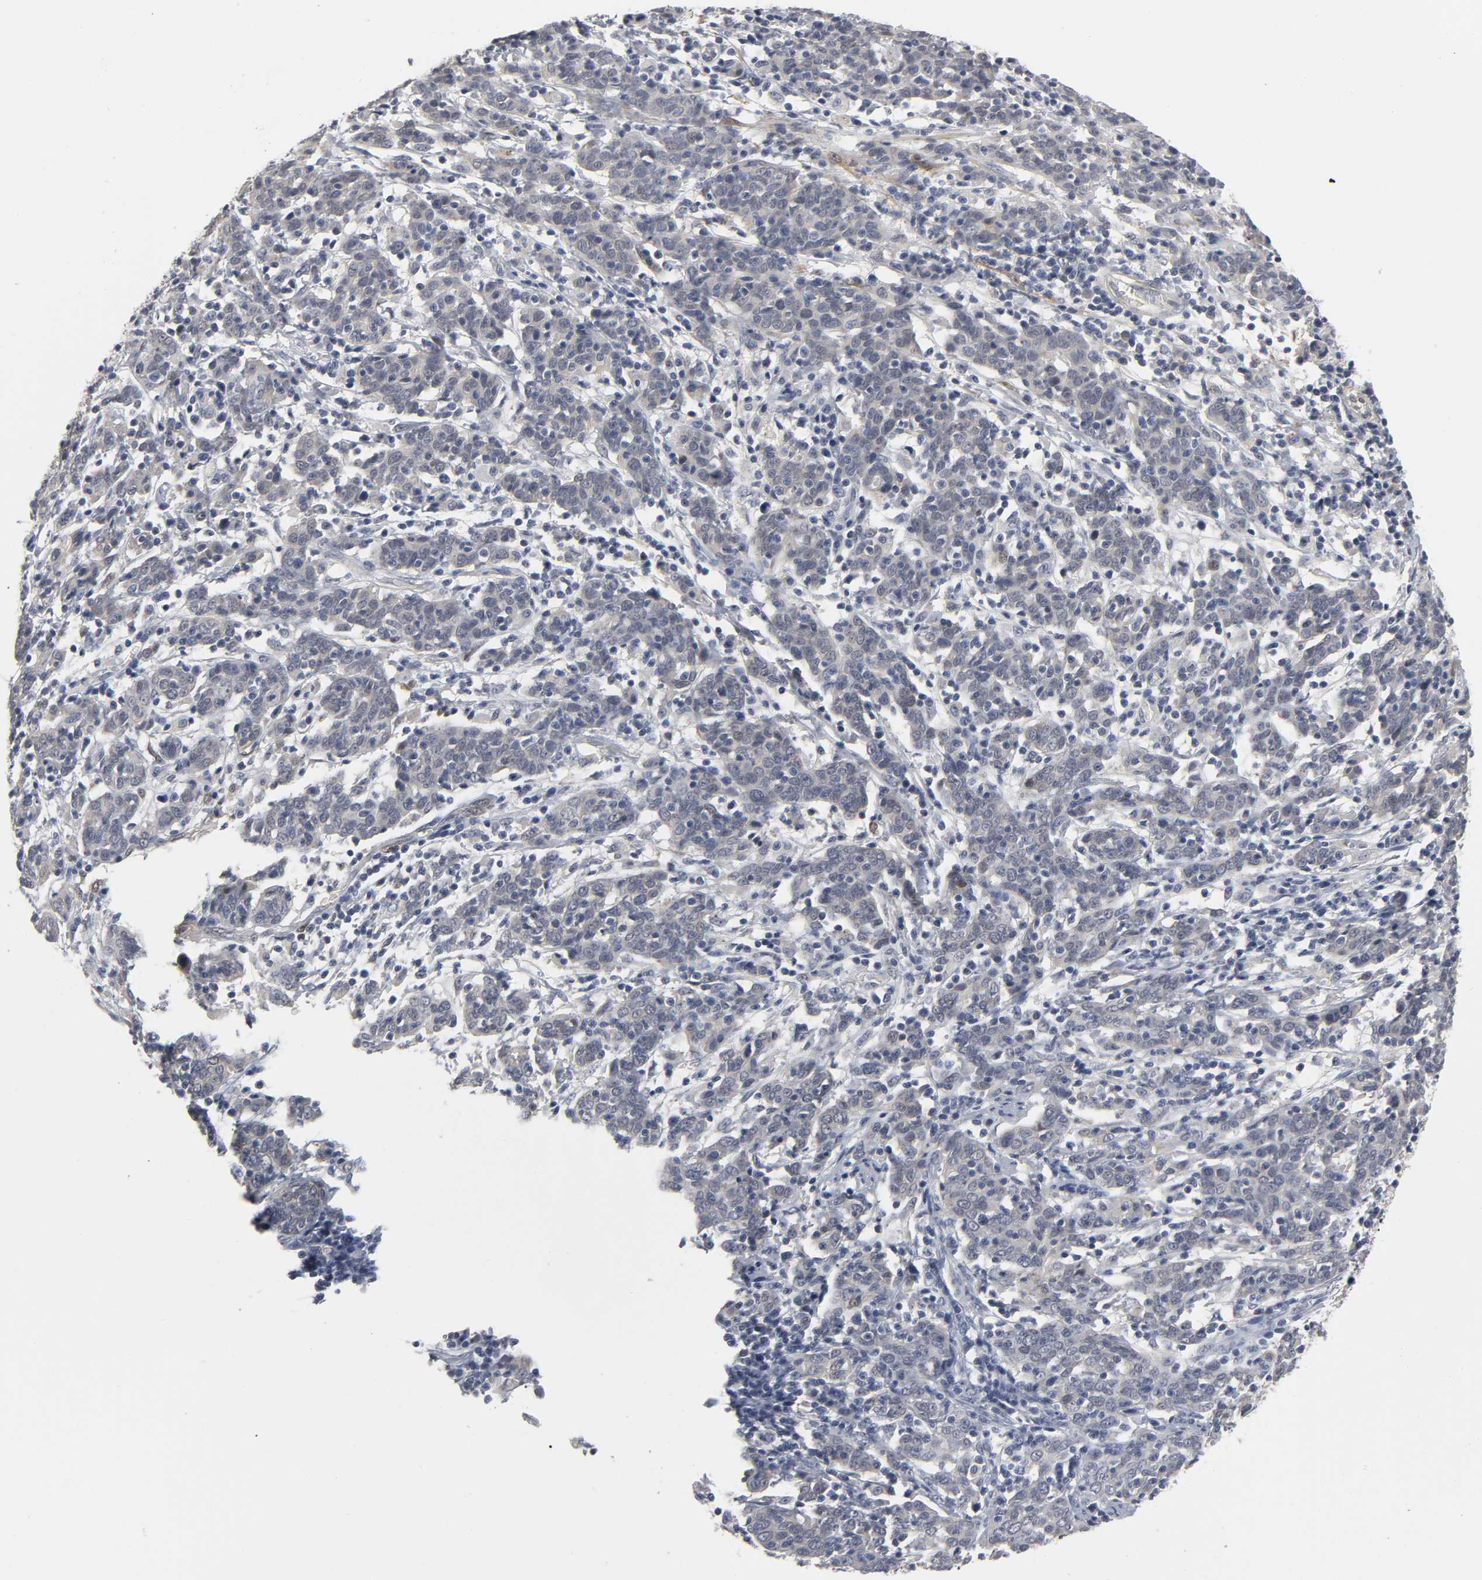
{"staining": {"intensity": "negative", "quantity": "none", "location": "none"}, "tissue": "cervical cancer", "cell_type": "Tumor cells", "image_type": "cancer", "snomed": [{"axis": "morphology", "description": "Normal tissue, NOS"}, {"axis": "morphology", "description": "Squamous cell carcinoma, NOS"}, {"axis": "topography", "description": "Cervix"}], "caption": "This is a photomicrograph of IHC staining of cervical cancer, which shows no staining in tumor cells. Brightfield microscopy of immunohistochemistry (IHC) stained with DAB (3,3'-diaminobenzidine) (brown) and hematoxylin (blue), captured at high magnification.", "gene": "PDLIM3", "patient": {"sex": "female", "age": 67}}